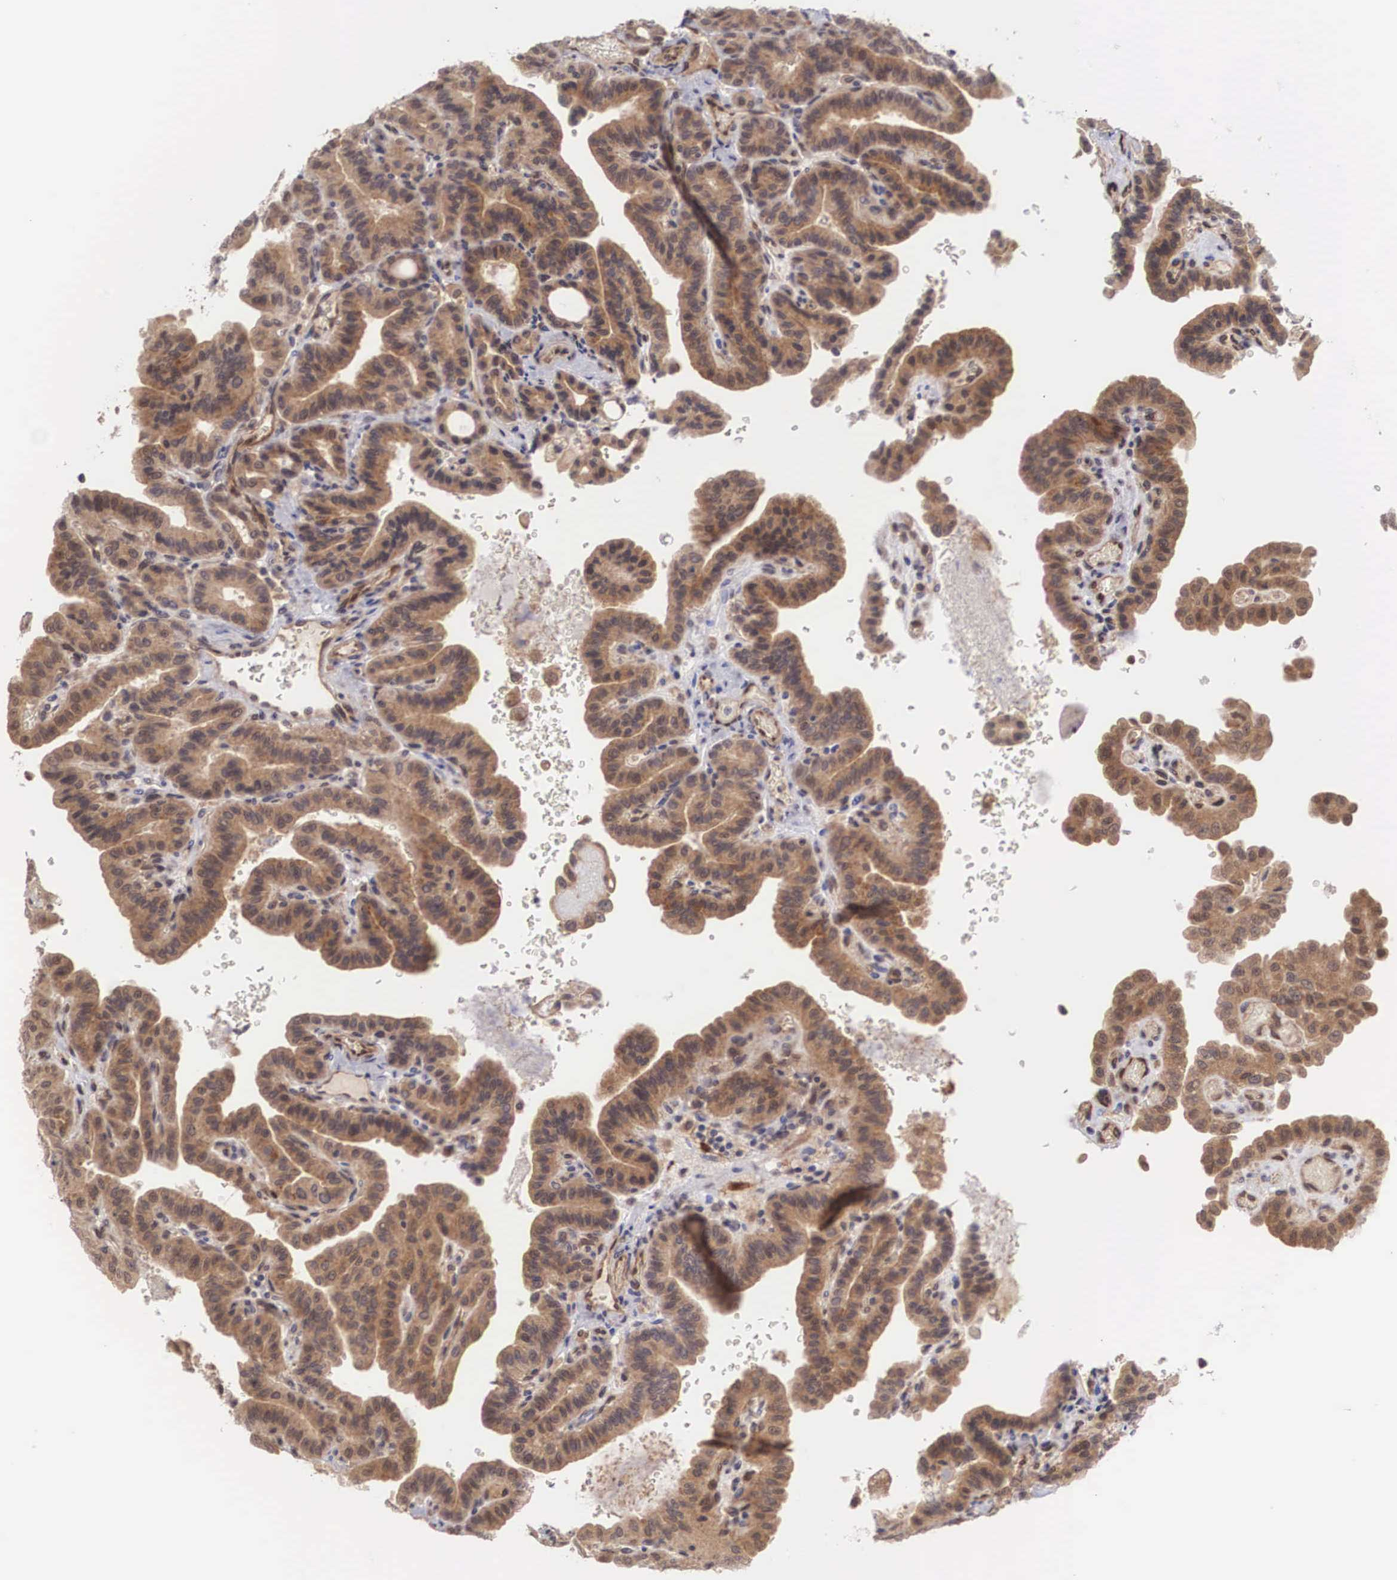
{"staining": {"intensity": "moderate", "quantity": ">75%", "location": "cytoplasmic/membranous"}, "tissue": "thyroid cancer", "cell_type": "Tumor cells", "image_type": "cancer", "snomed": [{"axis": "morphology", "description": "Papillary adenocarcinoma, NOS"}, {"axis": "topography", "description": "Thyroid gland"}], "caption": "The photomicrograph reveals staining of thyroid cancer (papillary adenocarcinoma), revealing moderate cytoplasmic/membranous protein staining (brown color) within tumor cells. (DAB (3,3'-diaminobenzidine) IHC, brown staining for protein, blue staining for nuclei).", "gene": "DNAJB7", "patient": {"sex": "male", "age": 87}}